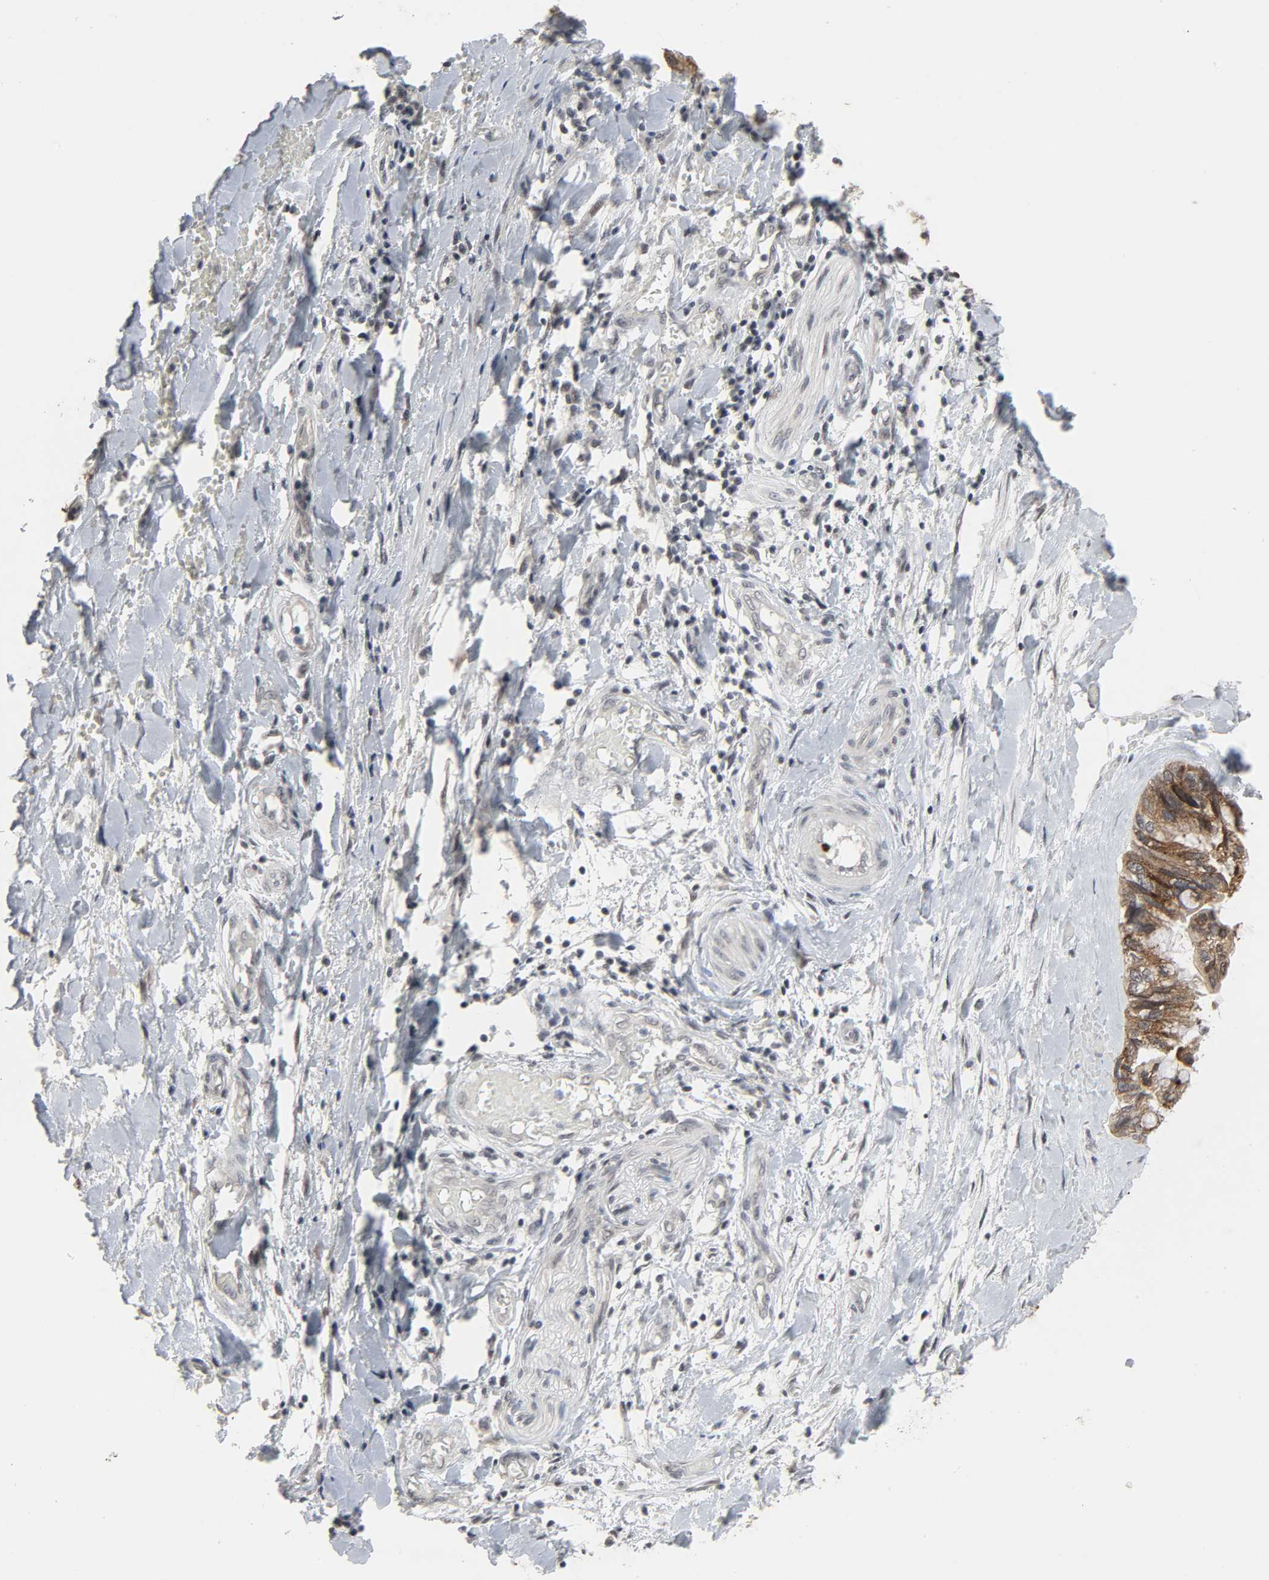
{"staining": {"intensity": "moderate", "quantity": ">75%", "location": "cytoplasmic/membranous"}, "tissue": "ovarian cancer", "cell_type": "Tumor cells", "image_type": "cancer", "snomed": [{"axis": "morphology", "description": "Cystadenocarcinoma, mucinous, NOS"}, {"axis": "topography", "description": "Ovary"}], "caption": "A histopathology image of ovarian cancer stained for a protein demonstrates moderate cytoplasmic/membranous brown staining in tumor cells. The protein of interest is stained brown, and the nuclei are stained in blue (DAB IHC with brightfield microscopy, high magnification).", "gene": "MUC1", "patient": {"sex": "female", "age": 39}}